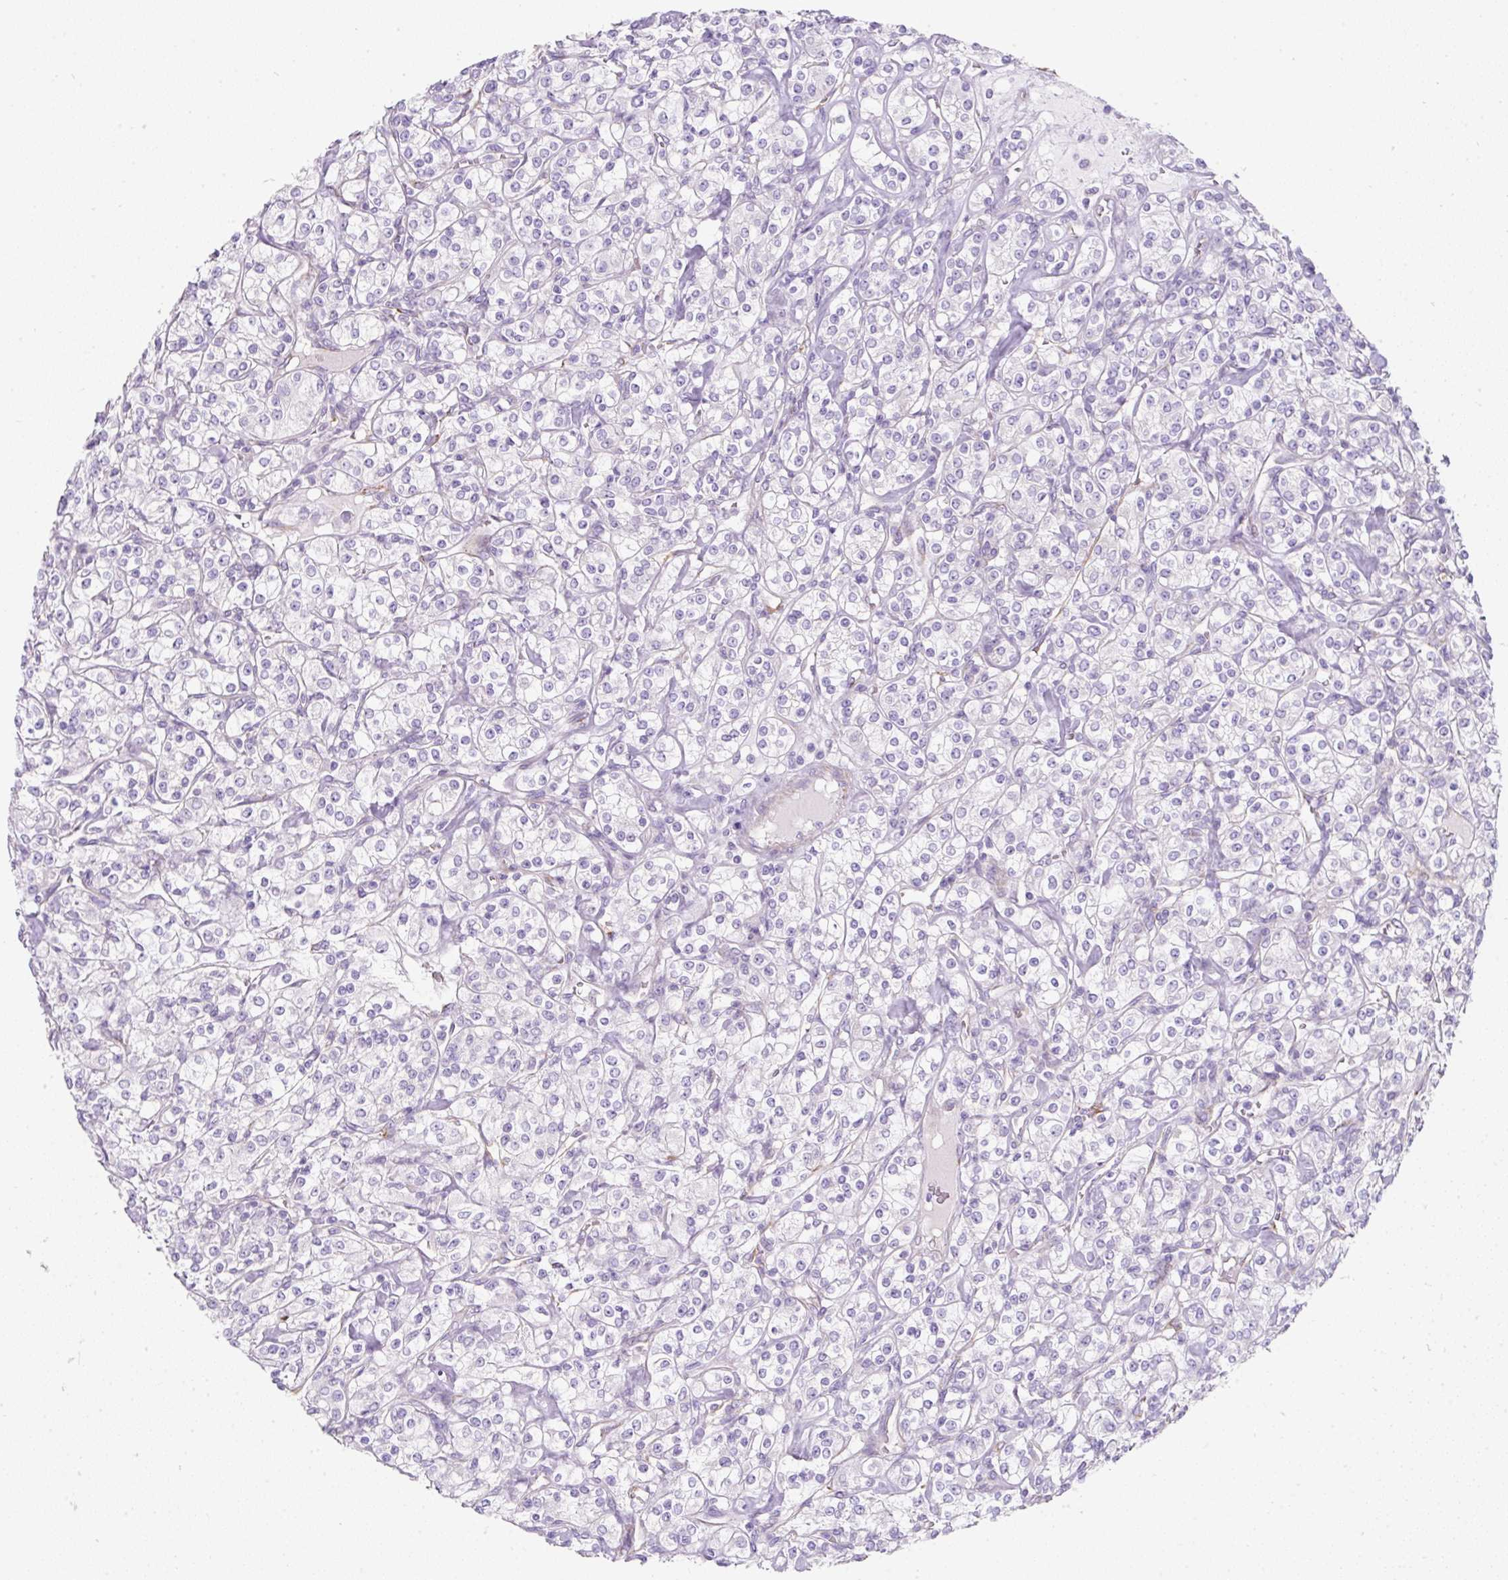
{"staining": {"intensity": "negative", "quantity": "none", "location": "none"}, "tissue": "renal cancer", "cell_type": "Tumor cells", "image_type": "cancer", "snomed": [{"axis": "morphology", "description": "Adenocarcinoma, NOS"}, {"axis": "topography", "description": "Kidney"}], "caption": "Tumor cells are negative for protein expression in human renal adenocarcinoma. (DAB immunohistochemistry (IHC) with hematoxylin counter stain).", "gene": "ERAP2", "patient": {"sex": "male", "age": 77}}